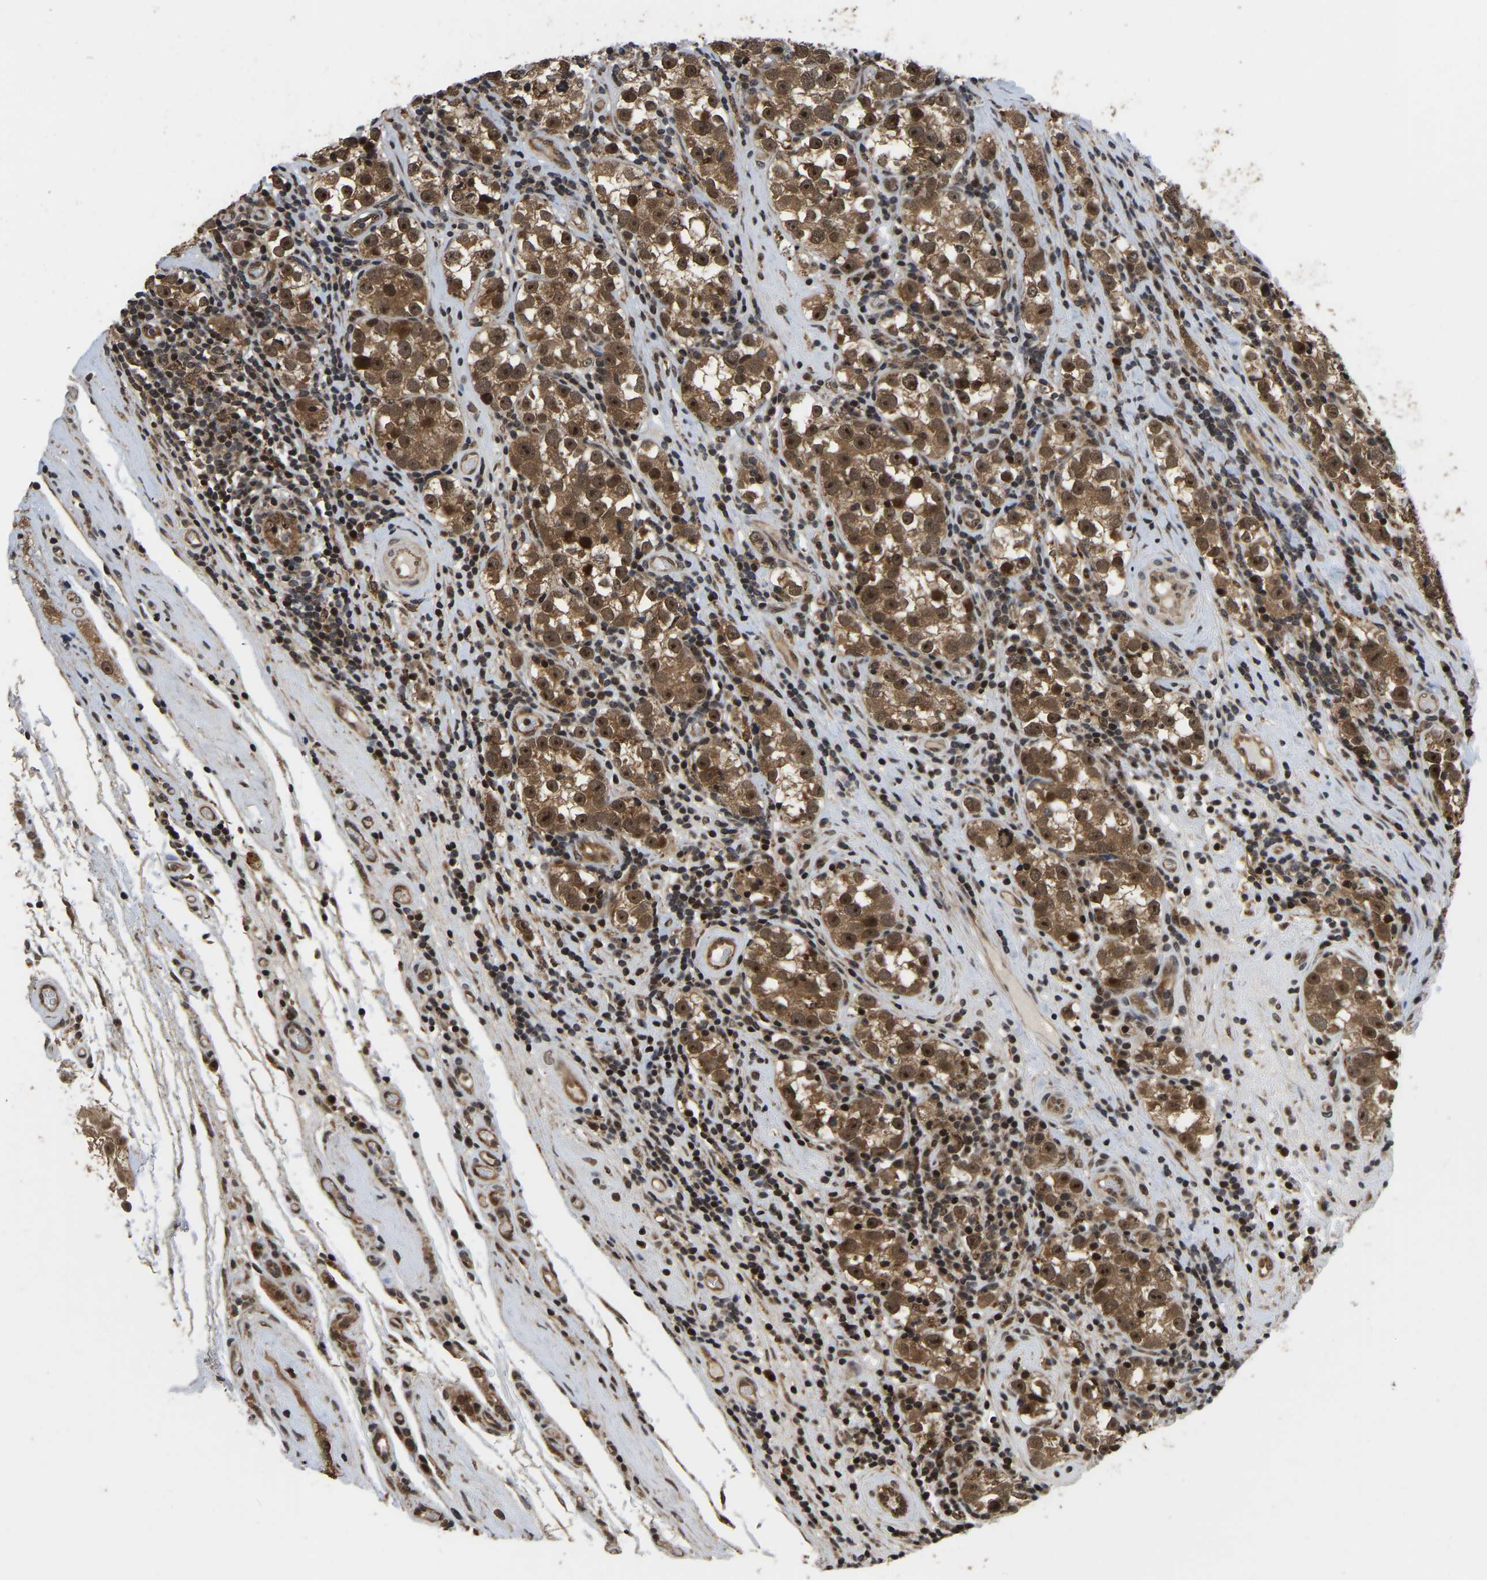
{"staining": {"intensity": "moderate", "quantity": ">75%", "location": "cytoplasmic/membranous,nuclear"}, "tissue": "testis cancer", "cell_type": "Tumor cells", "image_type": "cancer", "snomed": [{"axis": "morphology", "description": "Normal tissue, NOS"}, {"axis": "morphology", "description": "Seminoma, NOS"}, {"axis": "topography", "description": "Testis"}], "caption": "Tumor cells demonstrate medium levels of moderate cytoplasmic/membranous and nuclear positivity in about >75% of cells in testis cancer.", "gene": "CIAO1", "patient": {"sex": "male", "age": 43}}